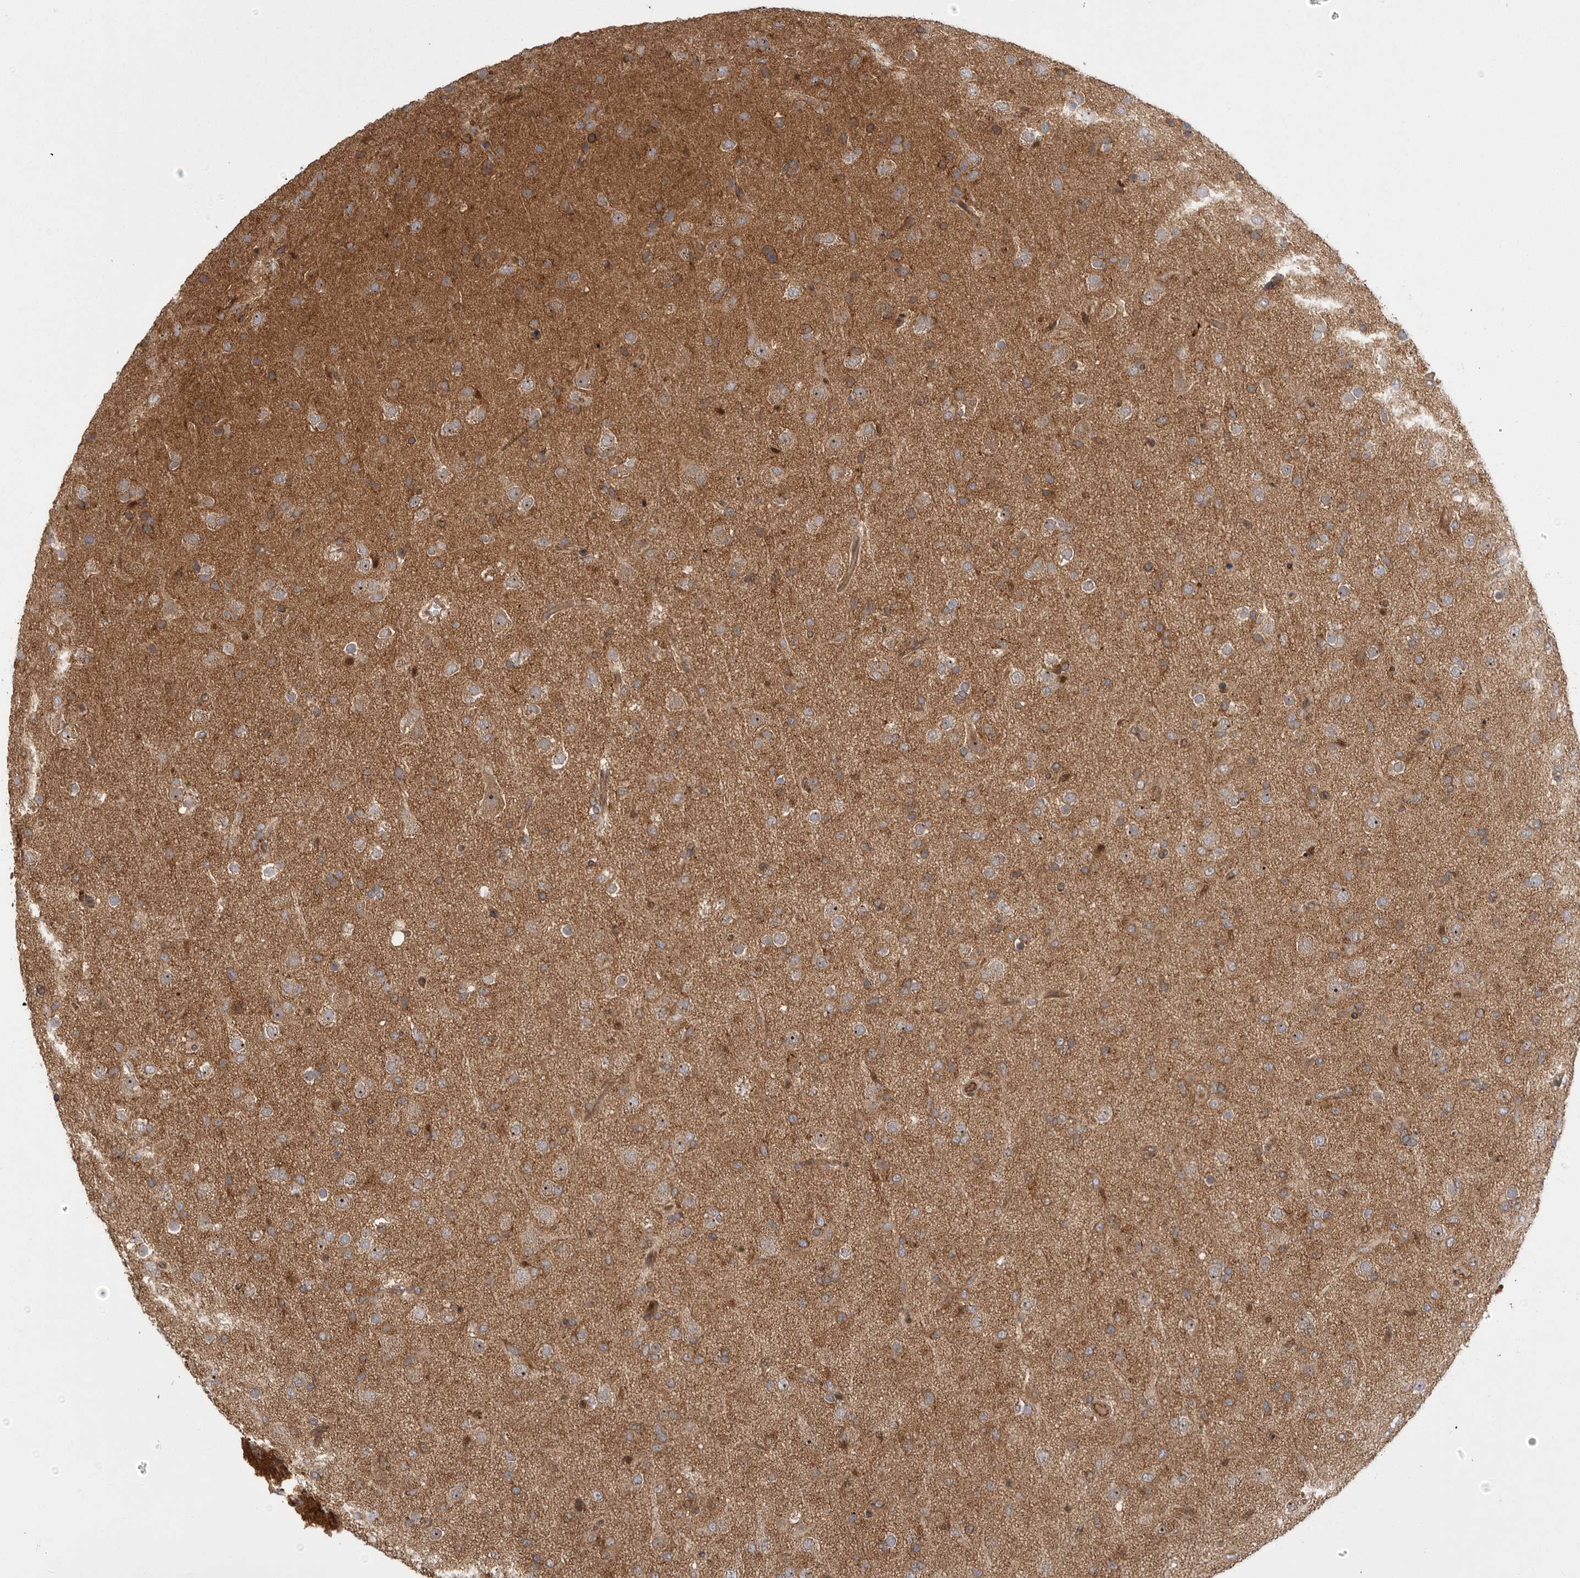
{"staining": {"intensity": "moderate", "quantity": ">75%", "location": "cytoplasmic/membranous"}, "tissue": "glioma", "cell_type": "Tumor cells", "image_type": "cancer", "snomed": [{"axis": "morphology", "description": "Glioma, malignant, Low grade"}, {"axis": "topography", "description": "Brain"}], "caption": "Immunohistochemistry (IHC) staining of malignant glioma (low-grade), which exhibits medium levels of moderate cytoplasmic/membranous expression in about >75% of tumor cells indicating moderate cytoplasmic/membranous protein positivity. The staining was performed using DAB (3,3'-diaminobenzidine) (brown) for protein detection and nuclei were counterstained in hematoxylin (blue).", "gene": "DHDDS", "patient": {"sex": "male", "age": 65}}